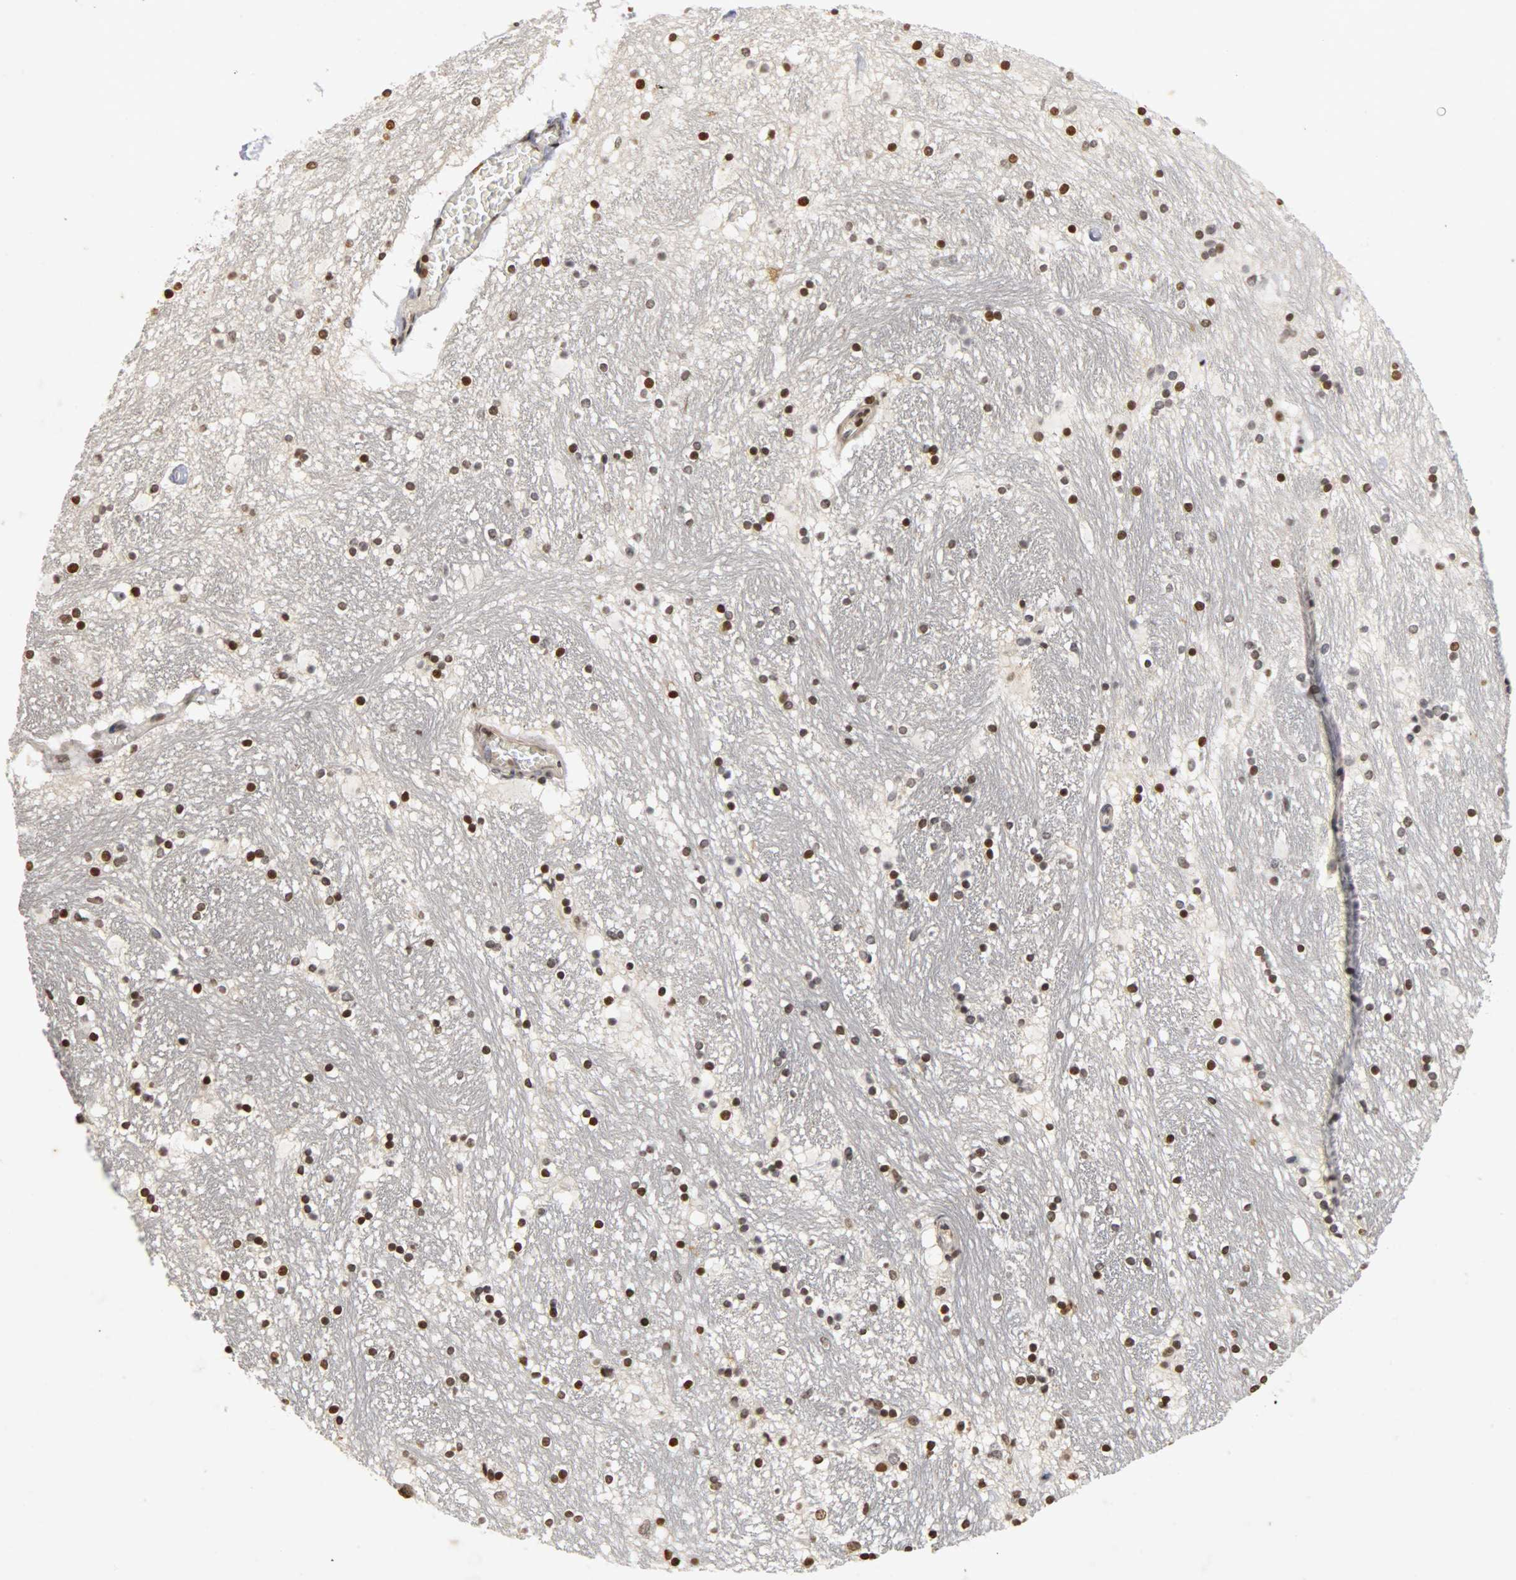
{"staining": {"intensity": "moderate", "quantity": "25%-75%", "location": "nuclear"}, "tissue": "hippocampus", "cell_type": "Glial cells", "image_type": "normal", "snomed": [{"axis": "morphology", "description": "Normal tissue, NOS"}, {"axis": "topography", "description": "Hippocampus"}], "caption": "DAB (3,3'-diaminobenzidine) immunohistochemical staining of normal human hippocampus displays moderate nuclear protein positivity in about 25%-75% of glial cells. (Stains: DAB in brown, nuclei in blue, Microscopy: brightfield microscopy at high magnification).", "gene": "ERCC2", "patient": {"sex": "male", "age": 45}}